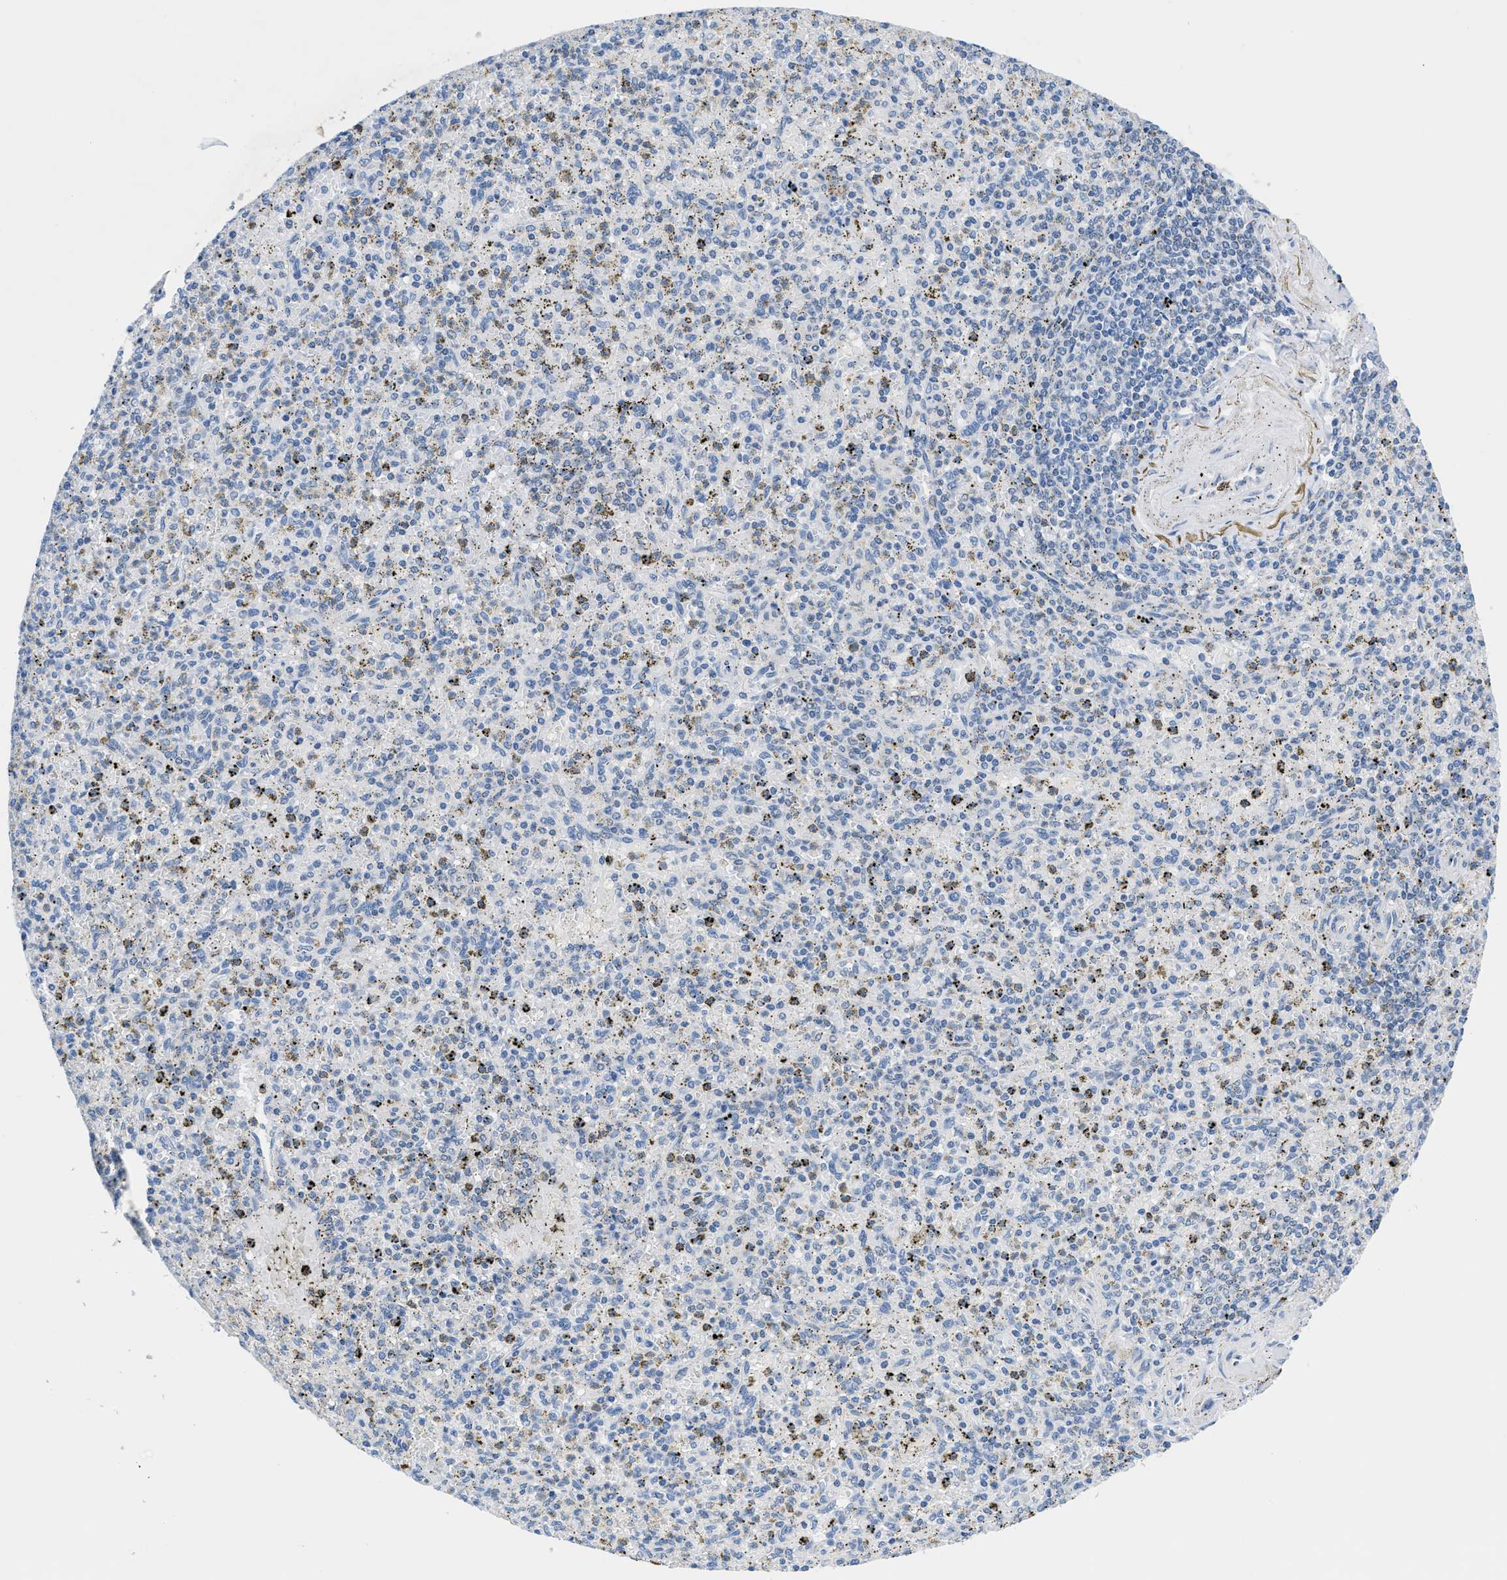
{"staining": {"intensity": "negative", "quantity": "none", "location": "none"}, "tissue": "spleen", "cell_type": "Cells in red pulp", "image_type": "normal", "snomed": [{"axis": "morphology", "description": "Normal tissue, NOS"}, {"axis": "topography", "description": "Spleen"}], "caption": "Immunohistochemistry (IHC) of benign human spleen shows no expression in cells in red pulp.", "gene": "FDCSP", "patient": {"sex": "male", "age": 72}}